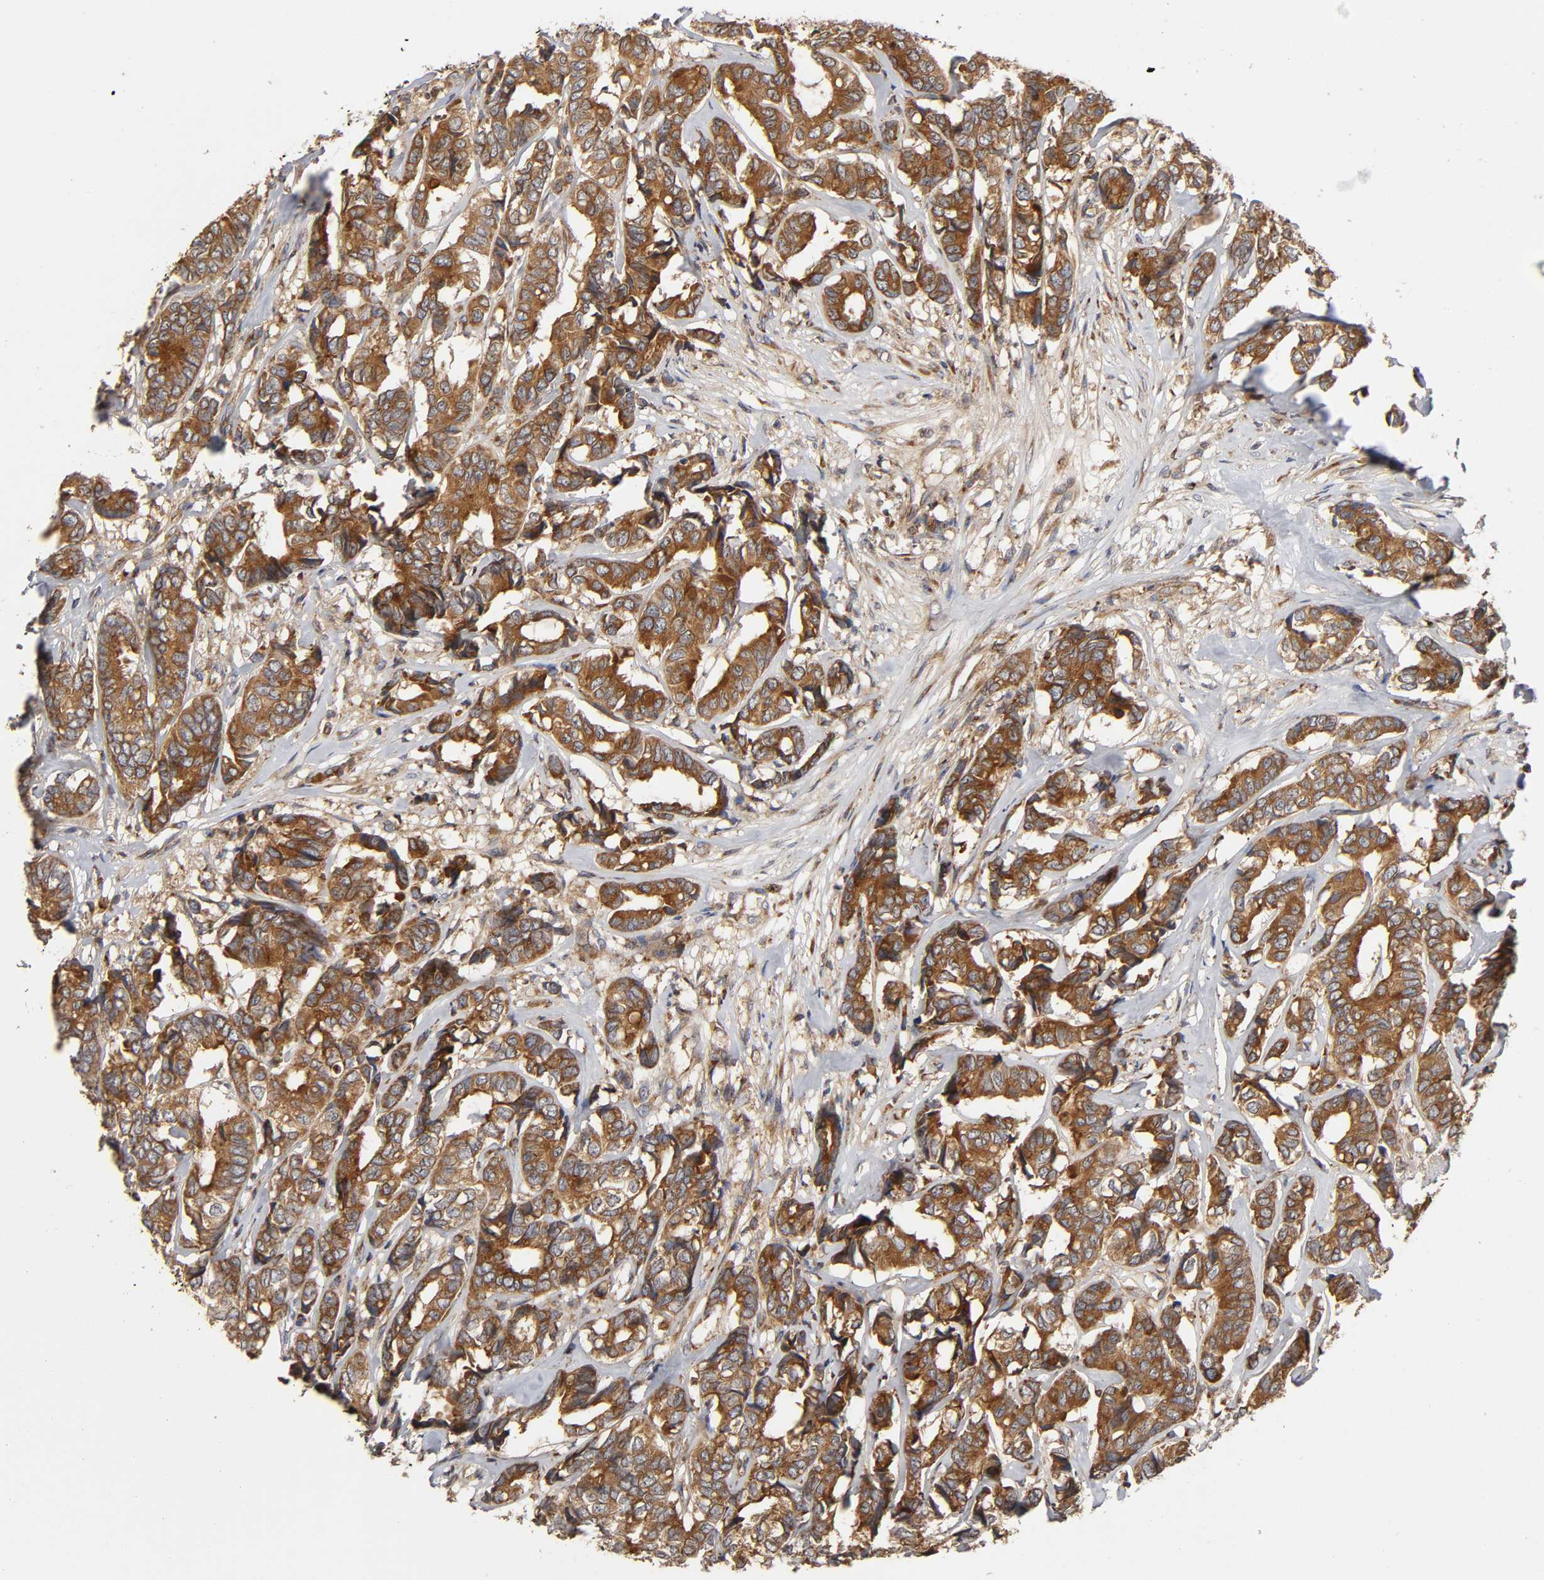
{"staining": {"intensity": "strong", "quantity": ">75%", "location": "cytoplasmic/membranous"}, "tissue": "breast cancer", "cell_type": "Tumor cells", "image_type": "cancer", "snomed": [{"axis": "morphology", "description": "Duct carcinoma"}, {"axis": "topography", "description": "Breast"}], "caption": "DAB immunohistochemical staining of intraductal carcinoma (breast) demonstrates strong cytoplasmic/membranous protein positivity in about >75% of tumor cells.", "gene": "GNPTG", "patient": {"sex": "female", "age": 87}}